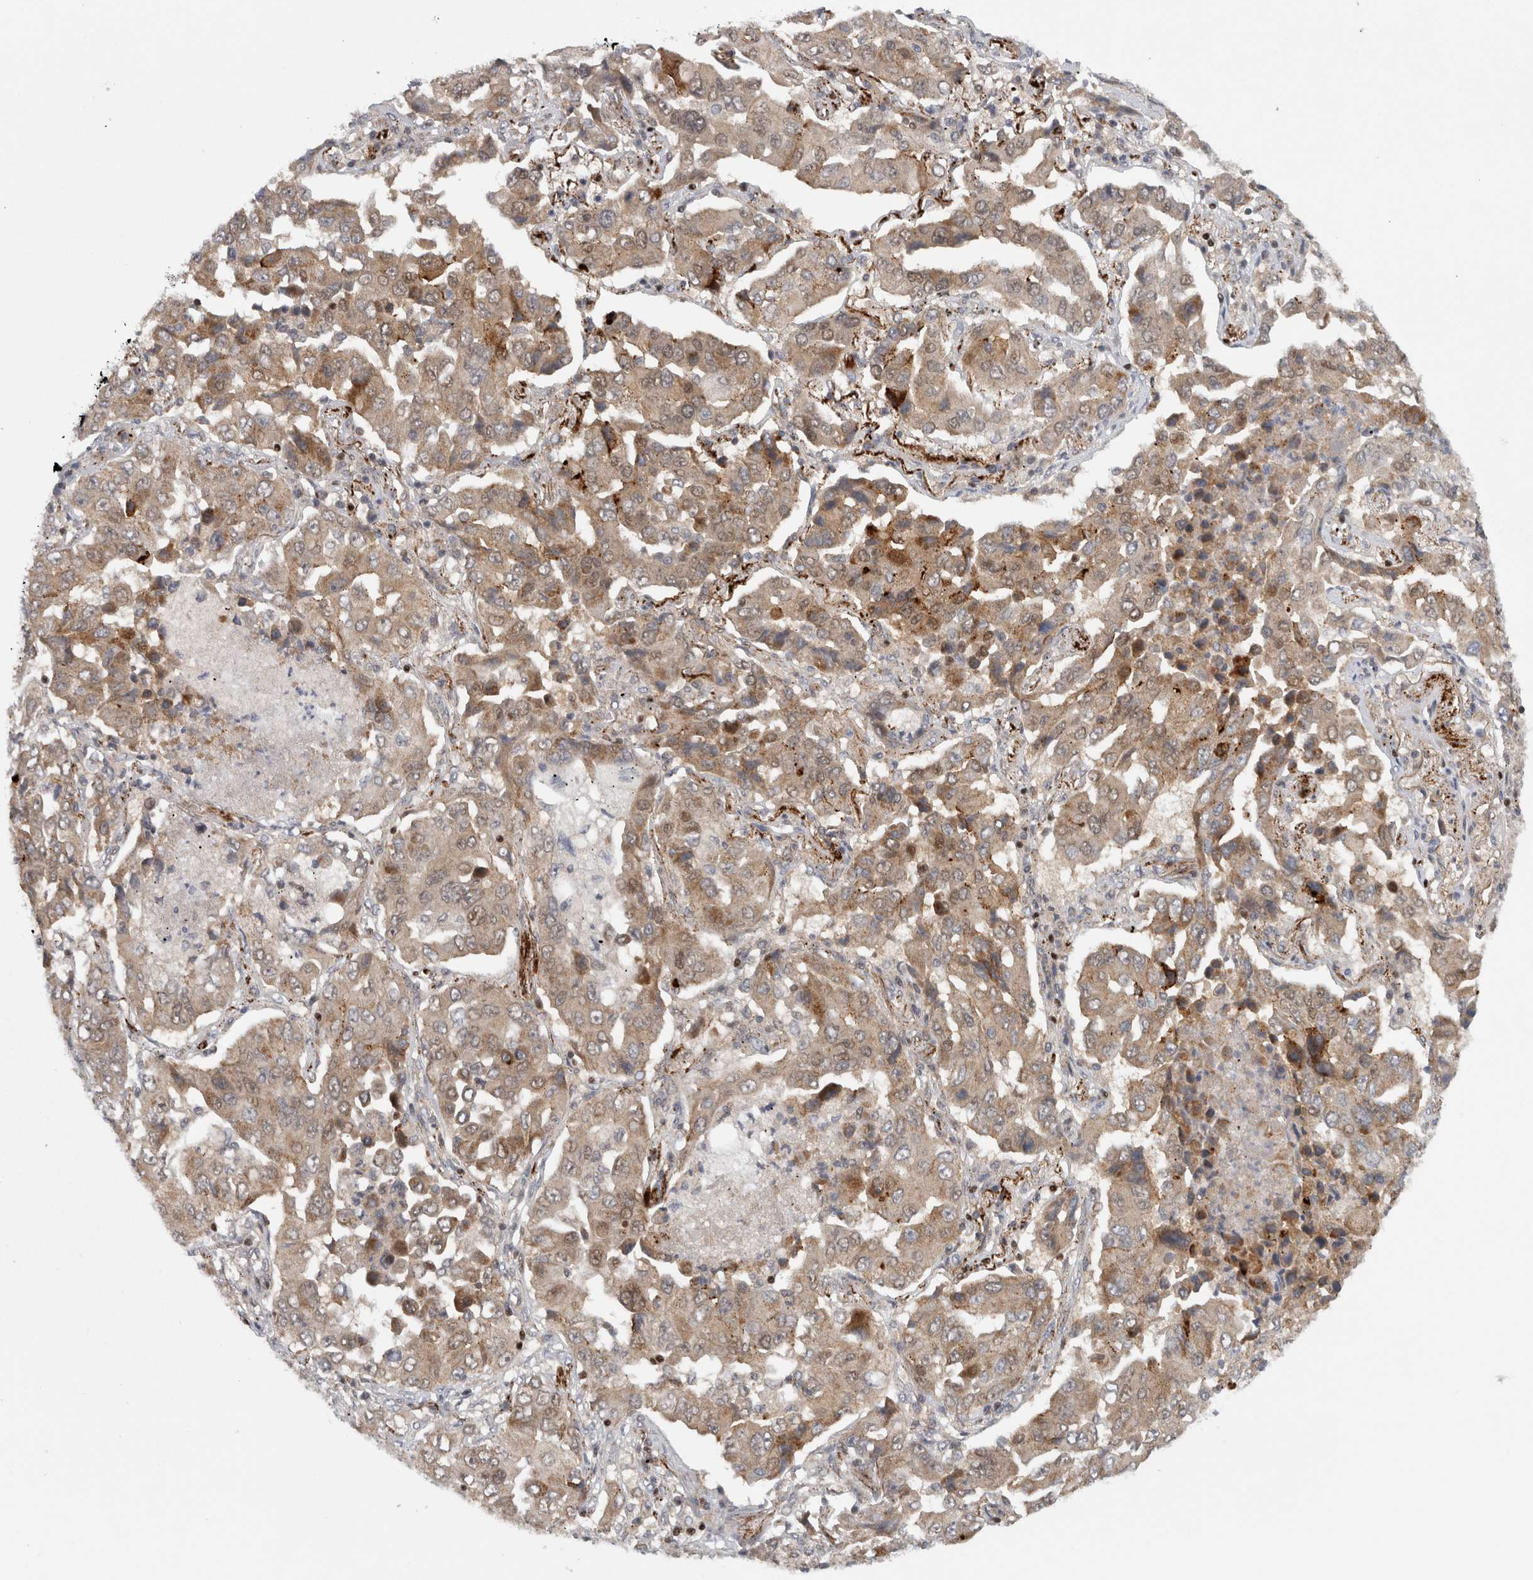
{"staining": {"intensity": "weak", "quantity": ">75%", "location": "cytoplasmic/membranous"}, "tissue": "lung cancer", "cell_type": "Tumor cells", "image_type": "cancer", "snomed": [{"axis": "morphology", "description": "Adenocarcinoma, NOS"}, {"axis": "topography", "description": "Lung"}], "caption": "Immunohistochemistry (IHC) staining of lung cancer (adenocarcinoma), which reveals low levels of weak cytoplasmic/membranous positivity in about >75% of tumor cells indicating weak cytoplasmic/membranous protein expression. The staining was performed using DAB (brown) for protein detection and nuclei were counterstained in hematoxylin (blue).", "gene": "KDM8", "patient": {"sex": "female", "age": 65}}